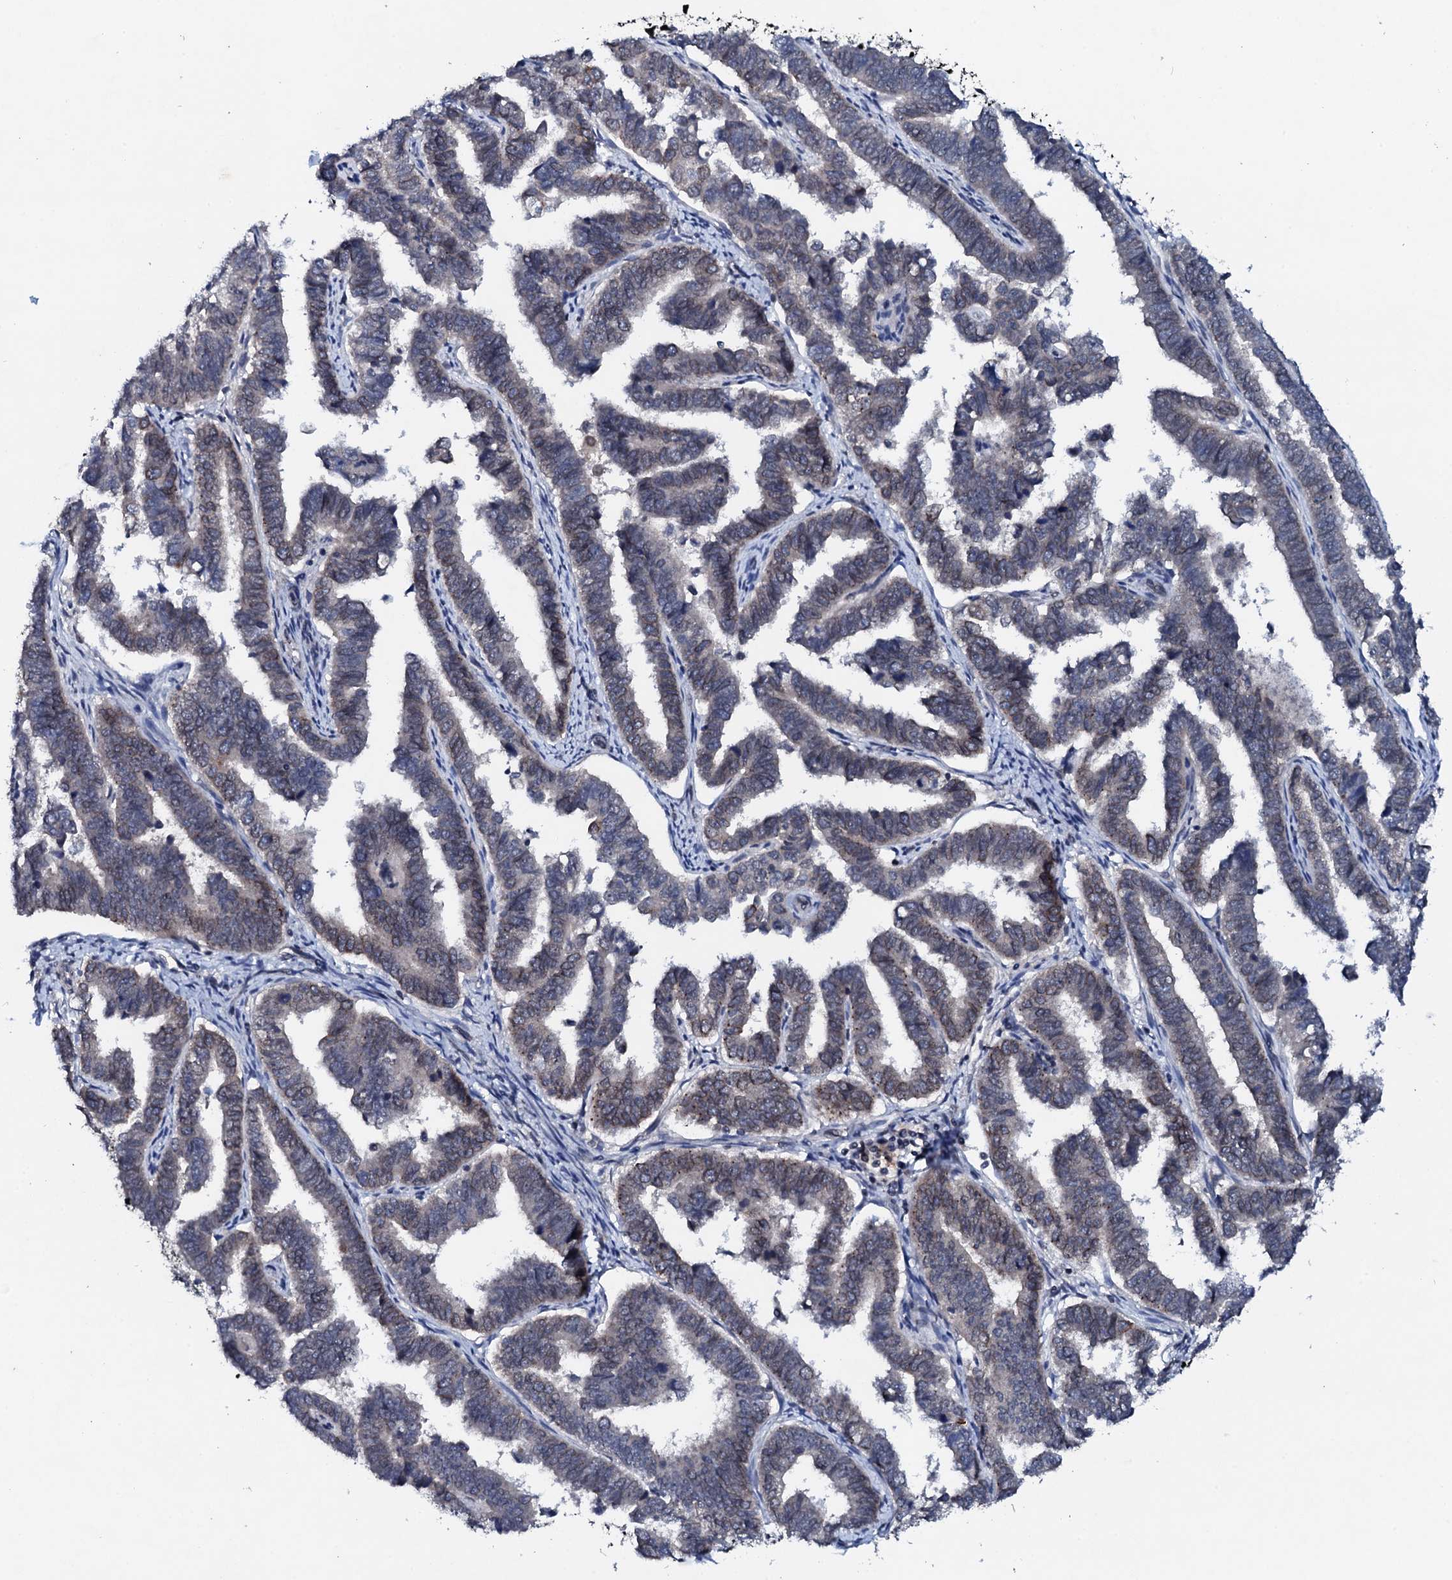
{"staining": {"intensity": "weak", "quantity": "<25%", "location": "cytoplasmic/membranous"}, "tissue": "endometrial cancer", "cell_type": "Tumor cells", "image_type": "cancer", "snomed": [{"axis": "morphology", "description": "Adenocarcinoma, NOS"}, {"axis": "topography", "description": "Endometrium"}], "caption": "Immunohistochemical staining of human endometrial adenocarcinoma demonstrates no significant expression in tumor cells.", "gene": "SNTA1", "patient": {"sex": "female", "age": 75}}